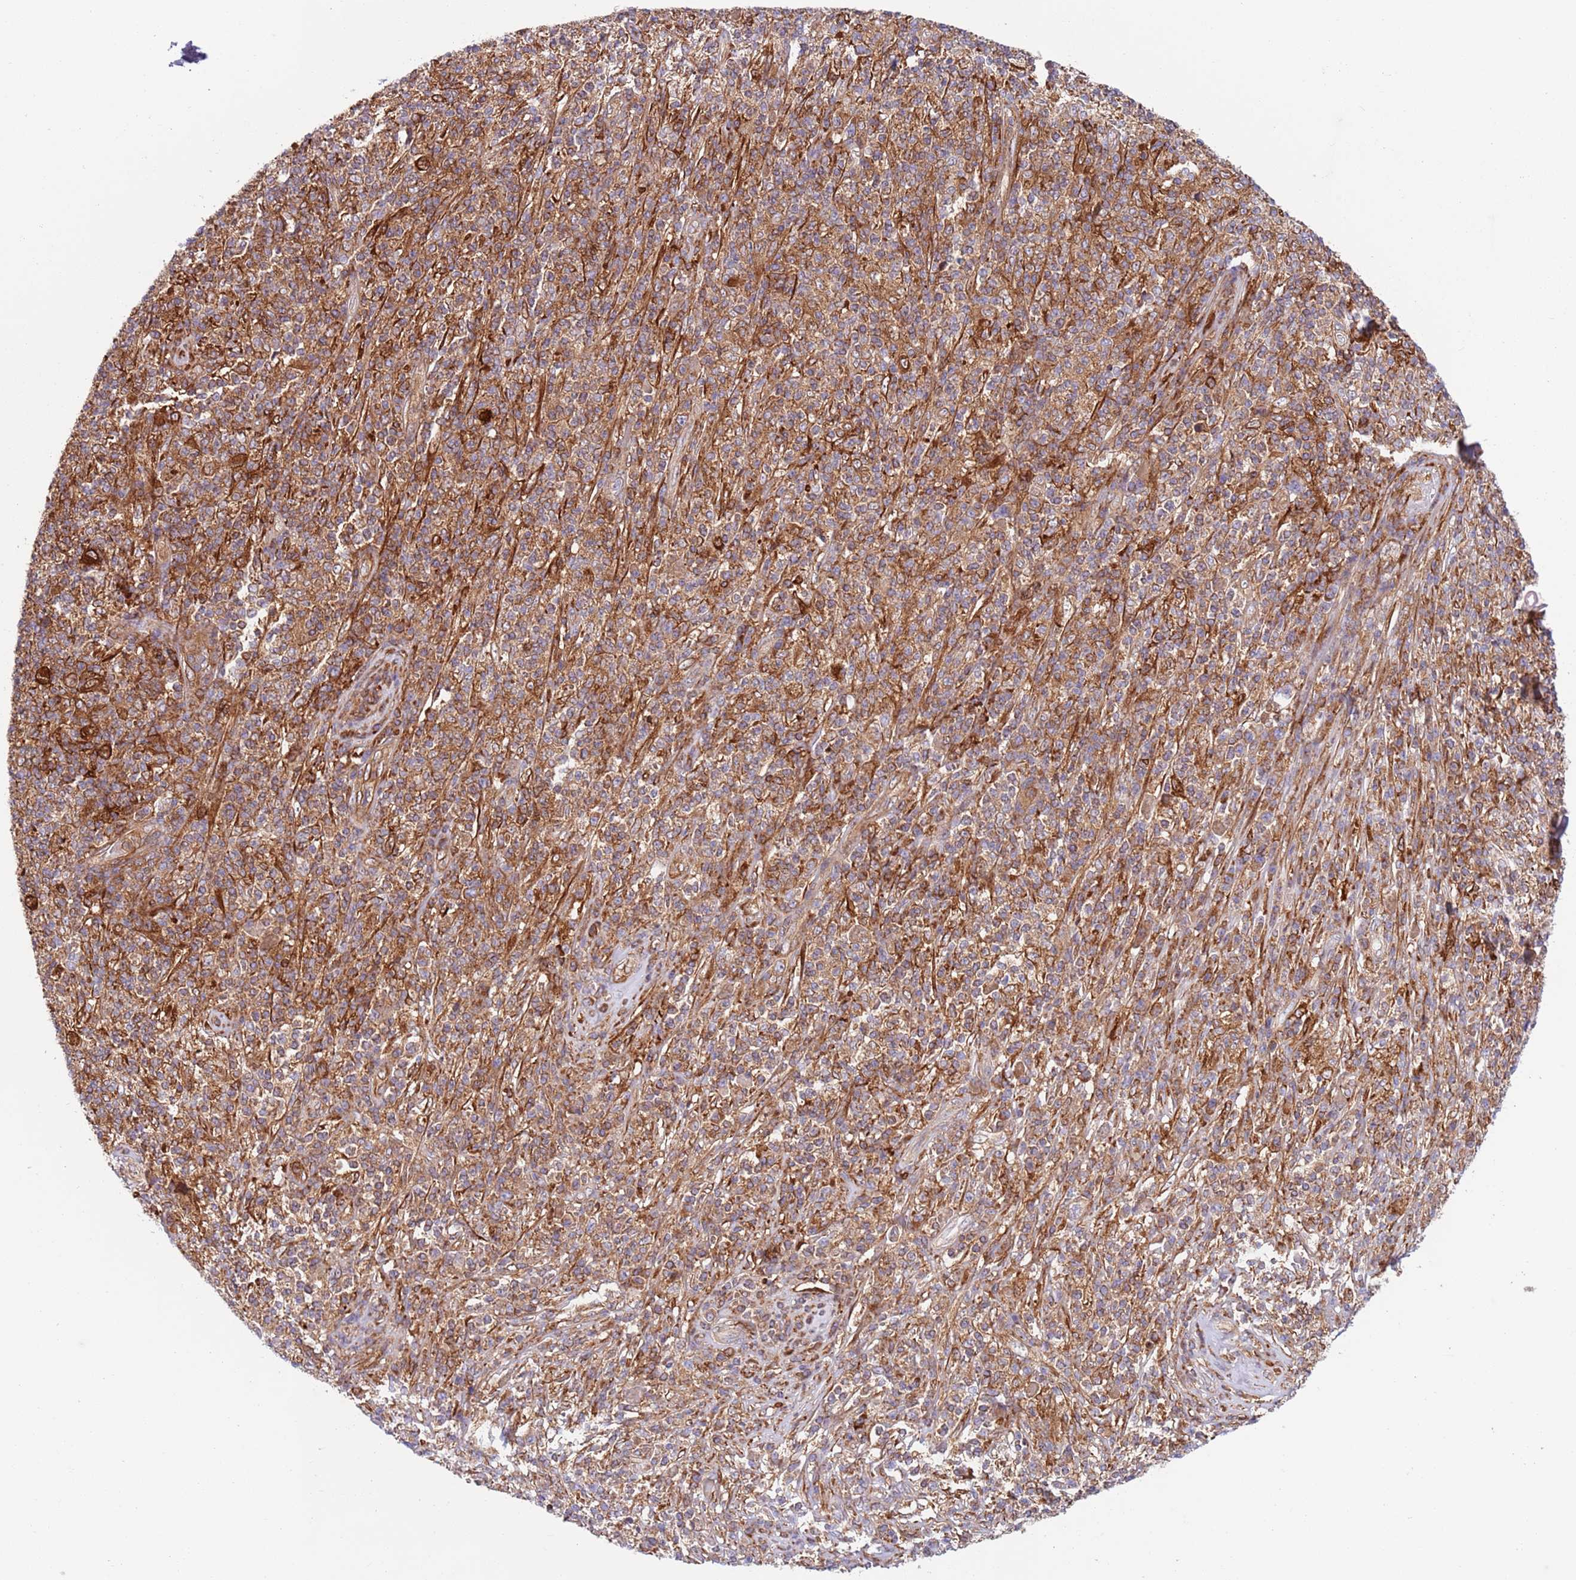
{"staining": {"intensity": "strong", "quantity": ">75%", "location": "cytoplasmic/membranous"}, "tissue": "melanoma", "cell_type": "Tumor cells", "image_type": "cancer", "snomed": [{"axis": "morphology", "description": "Malignant melanoma, NOS"}, {"axis": "topography", "description": "Skin"}], "caption": "This is an image of immunohistochemistry staining of malignant melanoma, which shows strong staining in the cytoplasmic/membranous of tumor cells.", "gene": "ZMYM5", "patient": {"sex": "male", "age": 66}}